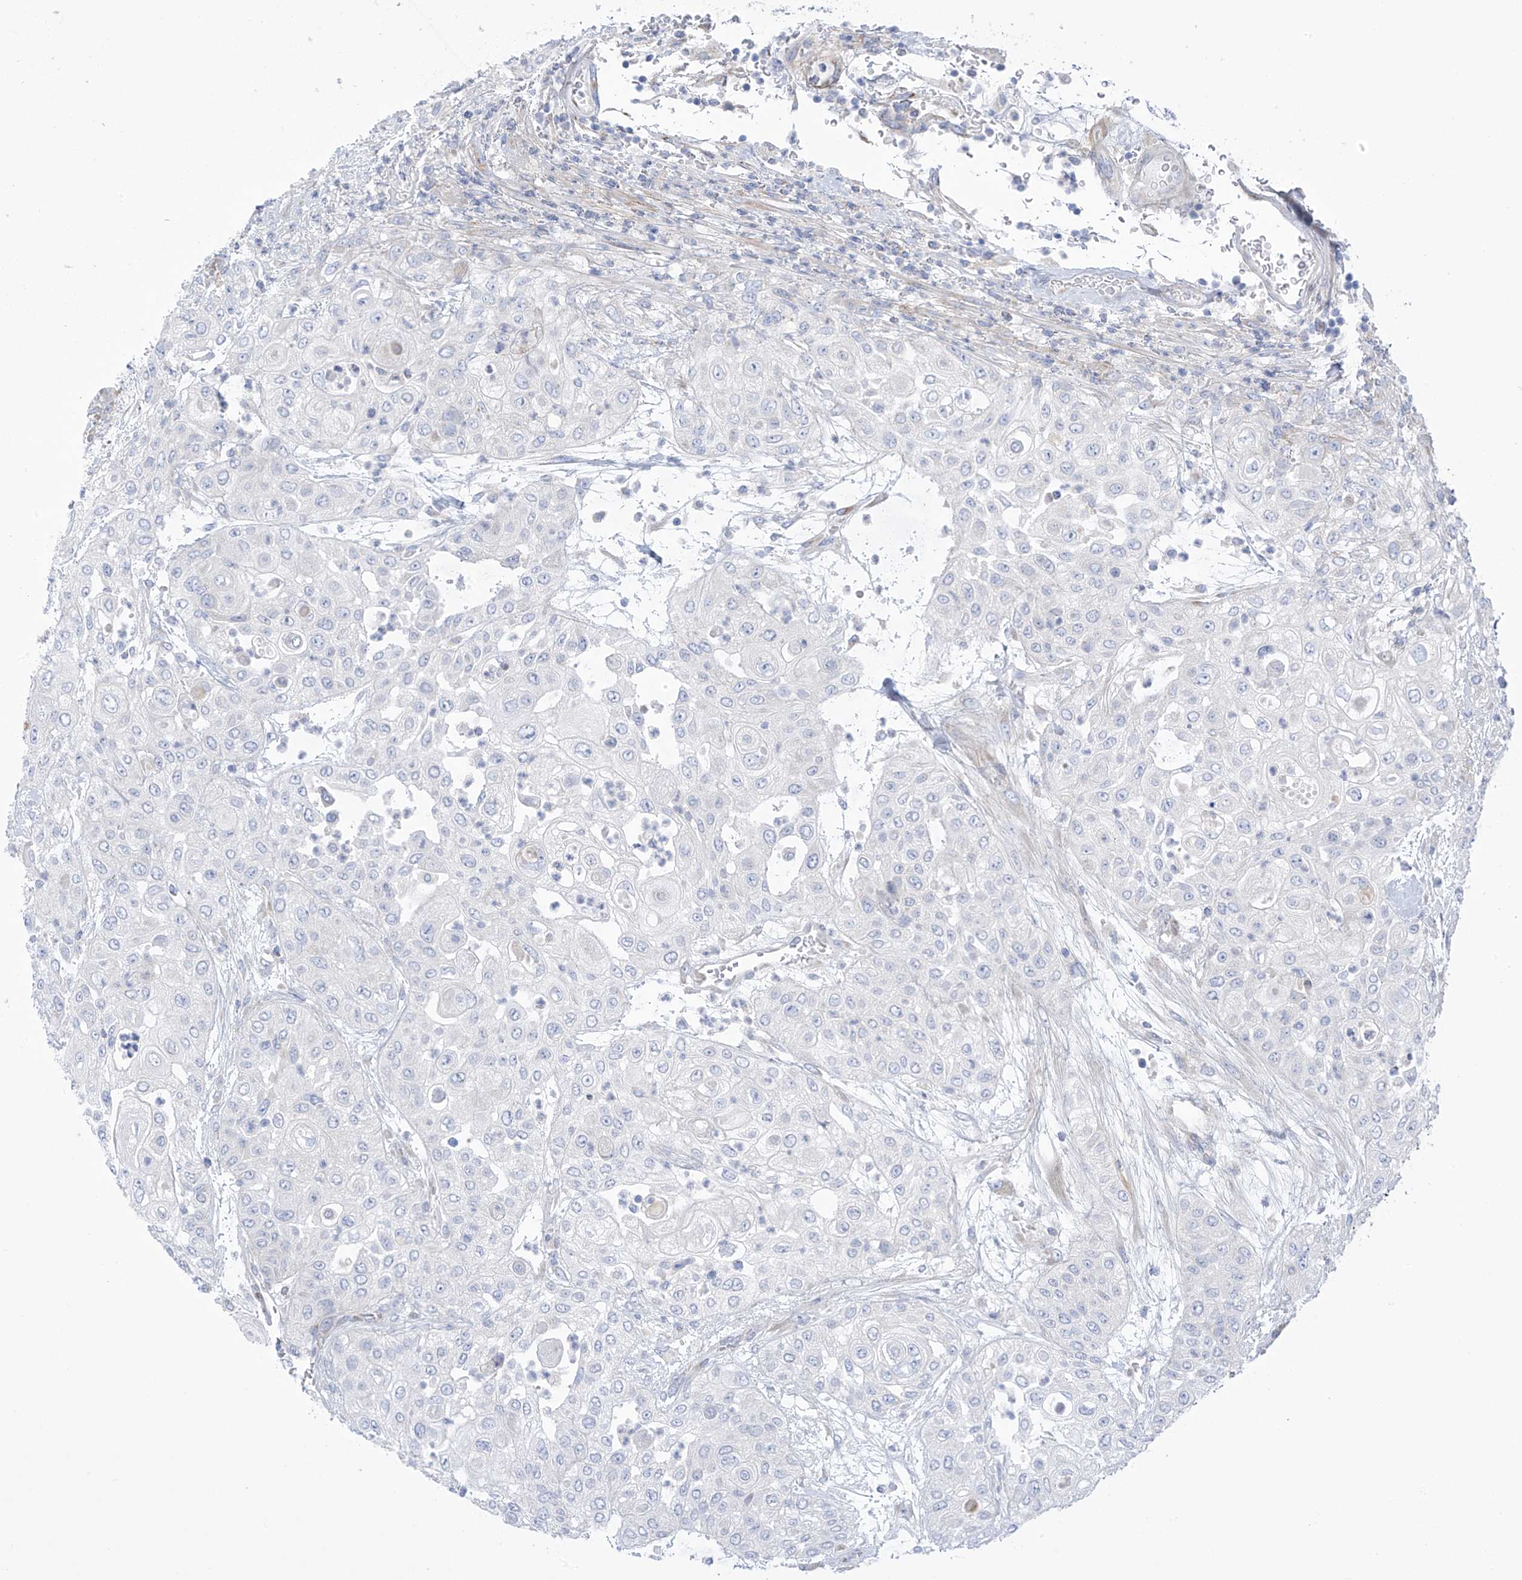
{"staining": {"intensity": "negative", "quantity": "none", "location": "none"}, "tissue": "urothelial cancer", "cell_type": "Tumor cells", "image_type": "cancer", "snomed": [{"axis": "morphology", "description": "Urothelial carcinoma, High grade"}, {"axis": "topography", "description": "Urinary bladder"}], "caption": "DAB (3,3'-diaminobenzidine) immunohistochemical staining of high-grade urothelial carcinoma displays no significant staining in tumor cells.", "gene": "TRMT2B", "patient": {"sex": "female", "age": 79}}